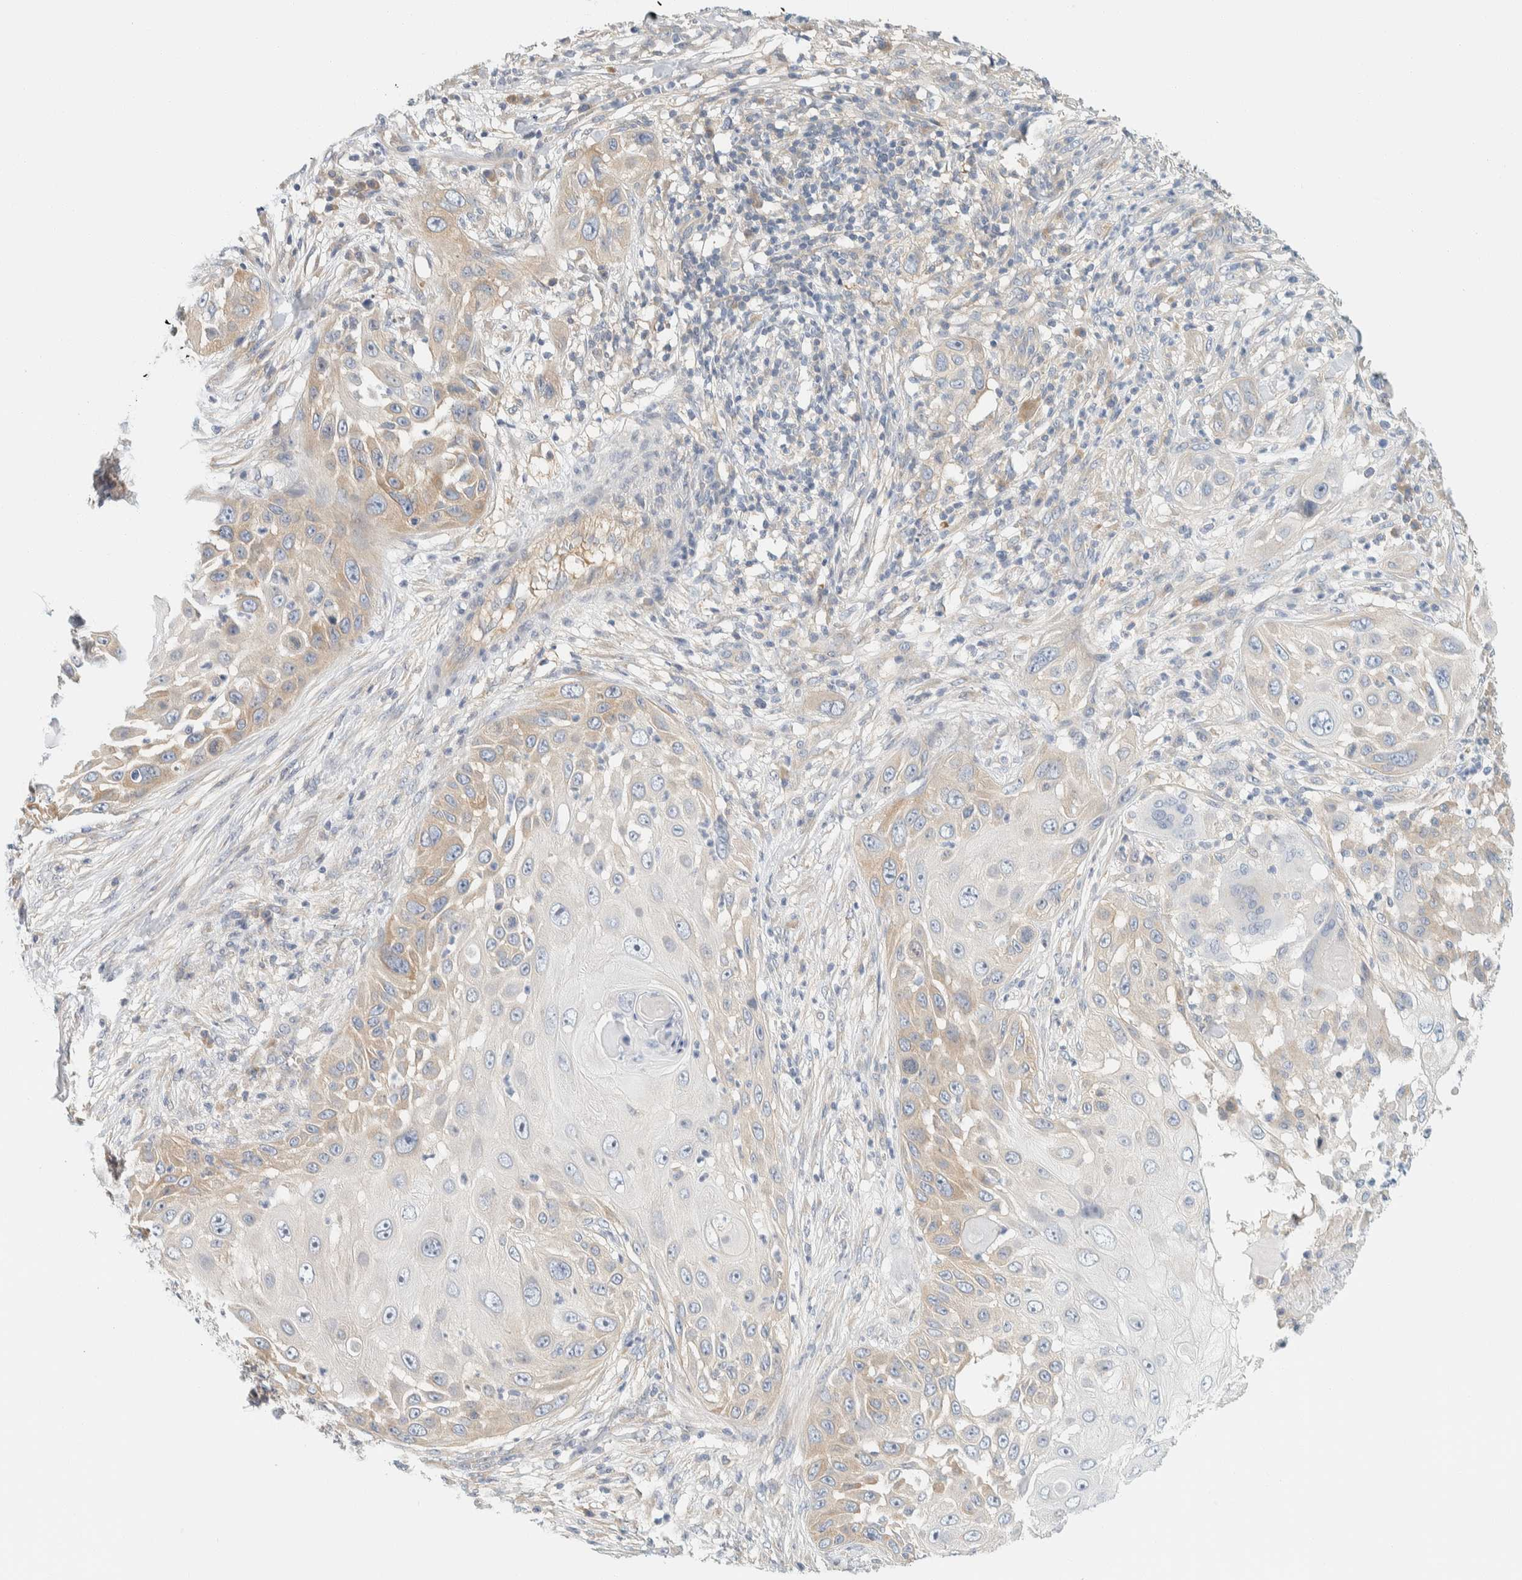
{"staining": {"intensity": "weak", "quantity": "25%-75%", "location": "cytoplasmic/membranous"}, "tissue": "skin cancer", "cell_type": "Tumor cells", "image_type": "cancer", "snomed": [{"axis": "morphology", "description": "Squamous cell carcinoma, NOS"}, {"axis": "topography", "description": "Skin"}], "caption": "DAB (3,3'-diaminobenzidine) immunohistochemical staining of skin cancer (squamous cell carcinoma) exhibits weak cytoplasmic/membranous protein staining in about 25%-75% of tumor cells. The protein of interest is stained brown, and the nuclei are stained in blue (DAB (3,3'-diaminobenzidine) IHC with brightfield microscopy, high magnification).", "gene": "PTGES3L-AARSD1", "patient": {"sex": "female", "age": 44}}